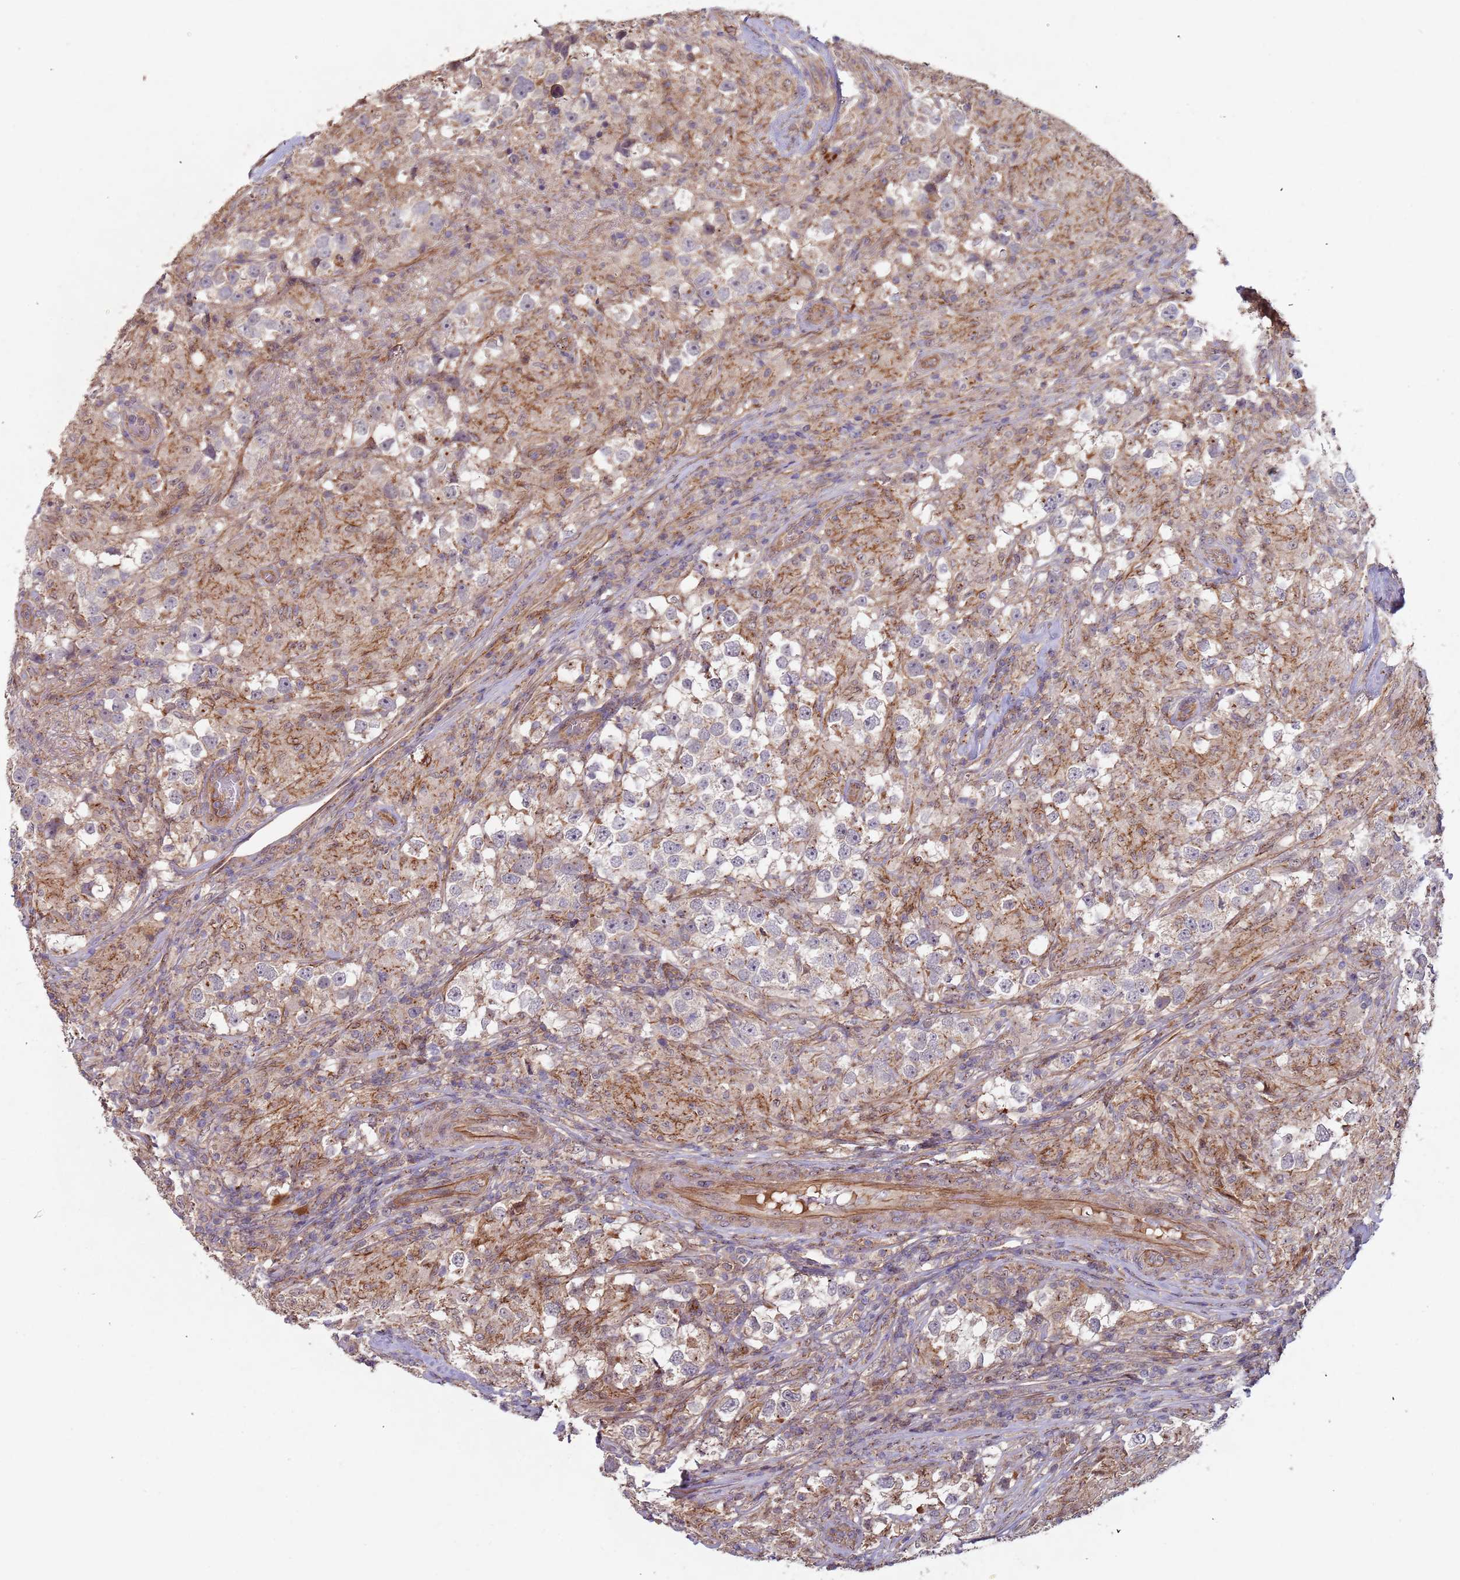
{"staining": {"intensity": "weak", "quantity": "25%-75%", "location": "cytoplasmic/membranous"}, "tissue": "testis cancer", "cell_type": "Tumor cells", "image_type": "cancer", "snomed": [{"axis": "morphology", "description": "Seminoma, NOS"}, {"axis": "topography", "description": "Testis"}], "caption": "Testis cancer was stained to show a protein in brown. There is low levels of weak cytoplasmic/membranous positivity in approximately 25%-75% of tumor cells.", "gene": "KANSL1L", "patient": {"sex": "male", "age": 46}}